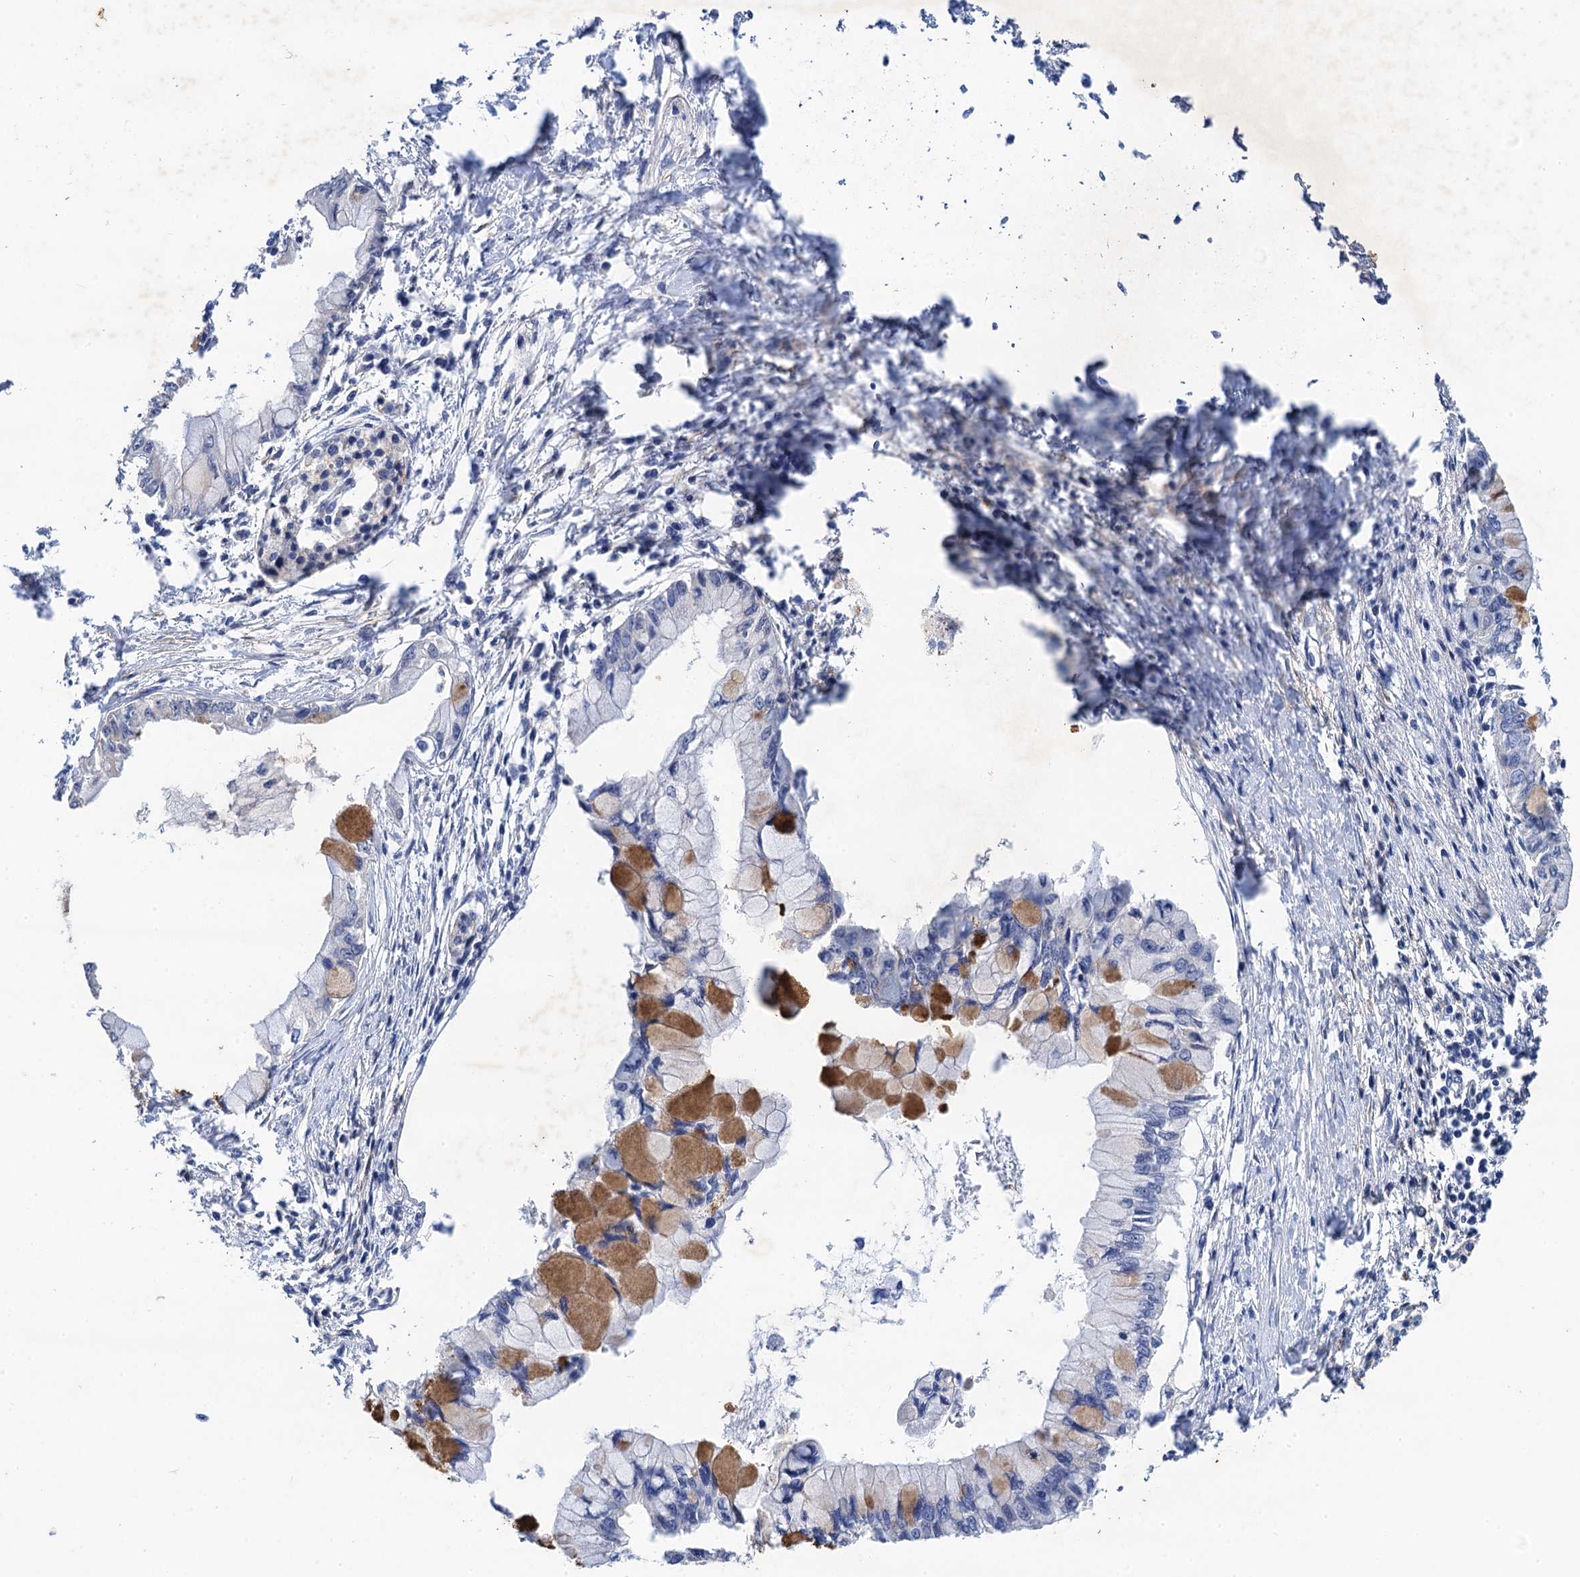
{"staining": {"intensity": "moderate", "quantity": "<25%", "location": "cytoplasmic/membranous"}, "tissue": "pancreatic cancer", "cell_type": "Tumor cells", "image_type": "cancer", "snomed": [{"axis": "morphology", "description": "Adenocarcinoma, NOS"}, {"axis": "topography", "description": "Pancreas"}], "caption": "Human adenocarcinoma (pancreatic) stained for a protein (brown) shows moderate cytoplasmic/membranous positive expression in approximately <25% of tumor cells.", "gene": "TMEM39B", "patient": {"sex": "male", "age": 48}}